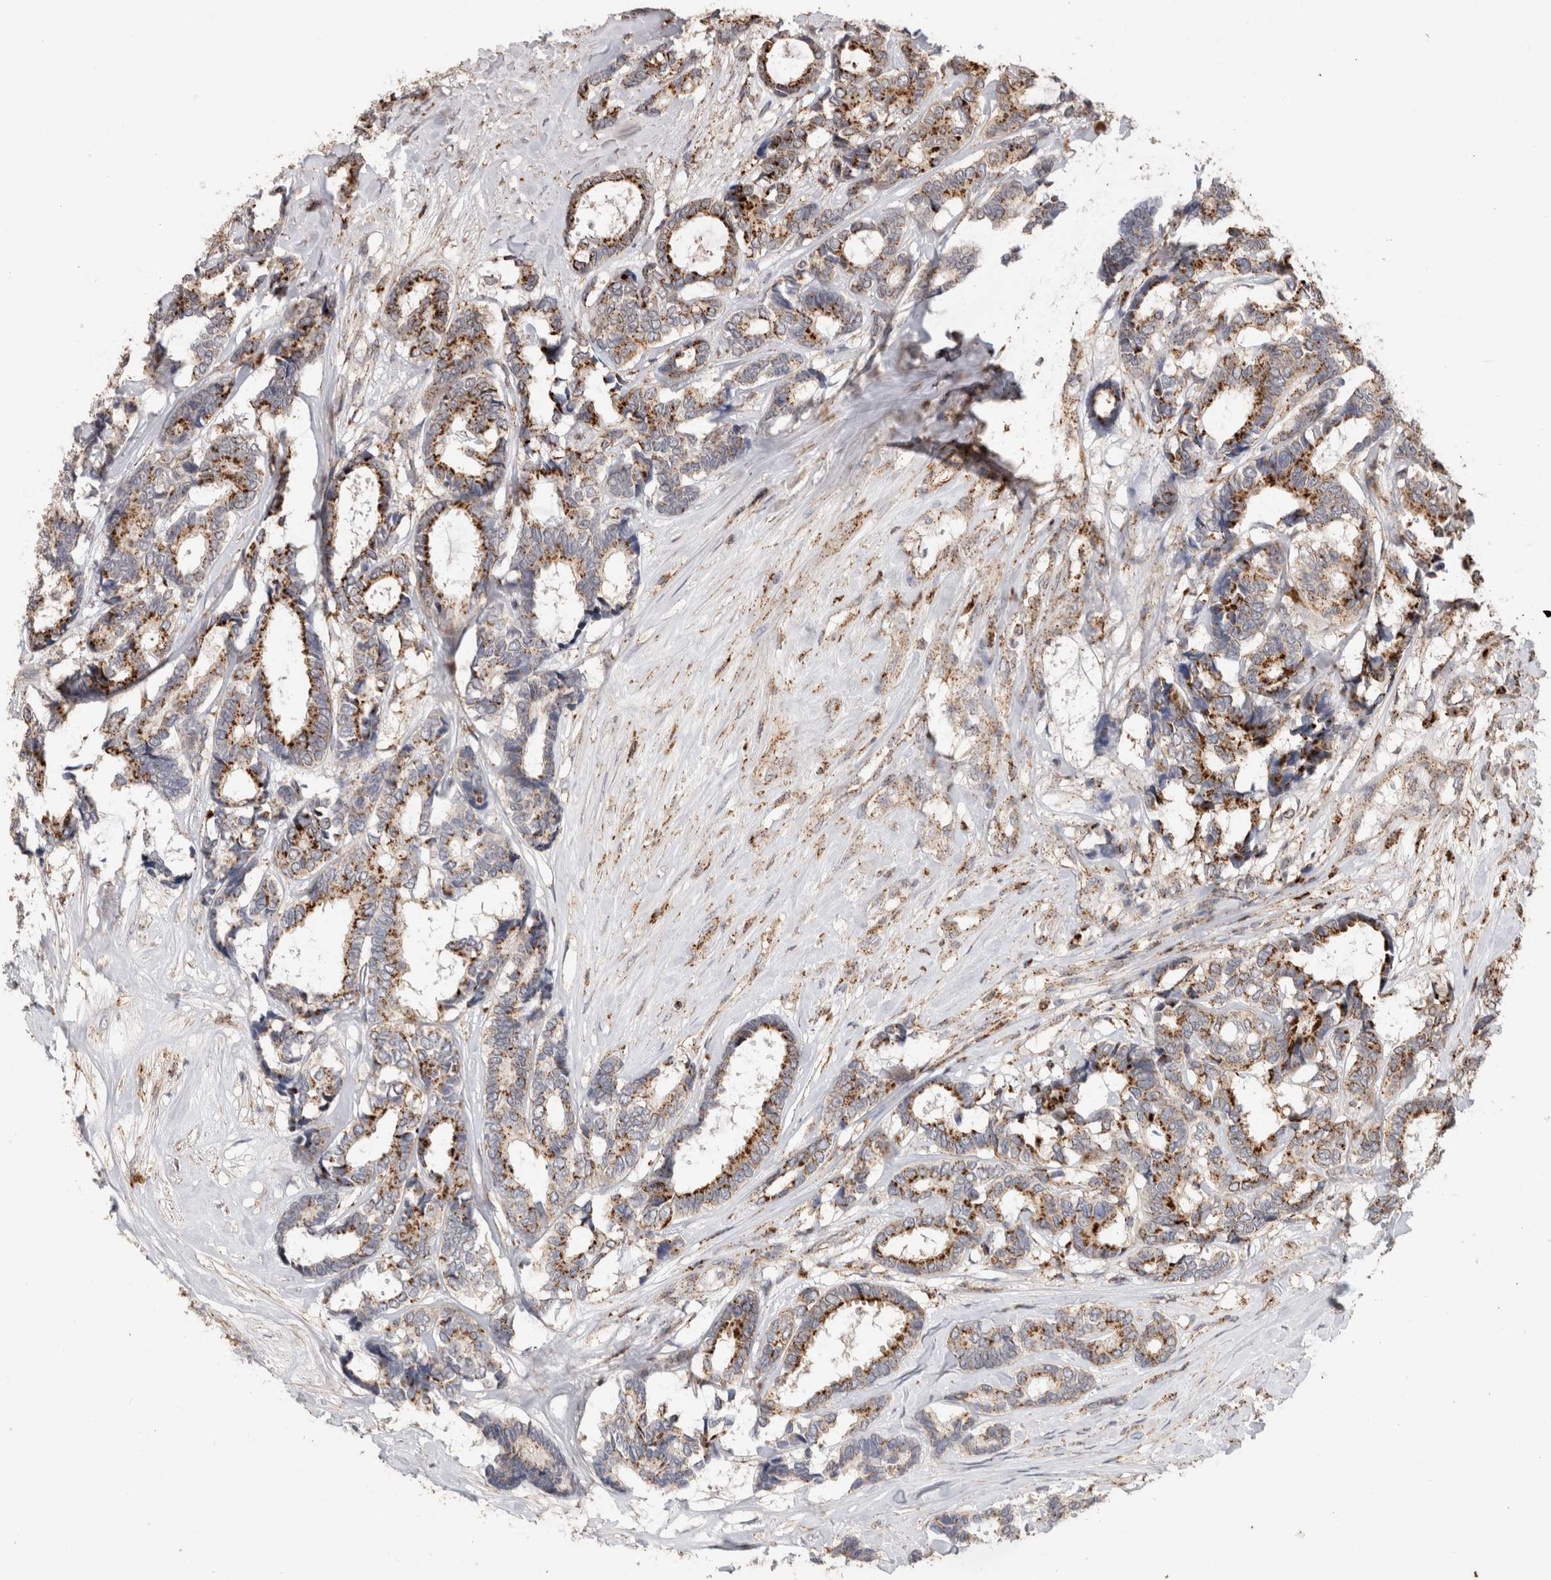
{"staining": {"intensity": "strong", "quantity": ">75%", "location": "cytoplasmic/membranous"}, "tissue": "breast cancer", "cell_type": "Tumor cells", "image_type": "cancer", "snomed": [{"axis": "morphology", "description": "Duct carcinoma"}, {"axis": "topography", "description": "Breast"}], "caption": "Protein positivity by IHC demonstrates strong cytoplasmic/membranous staining in about >75% of tumor cells in invasive ductal carcinoma (breast).", "gene": "ARSA", "patient": {"sex": "female", "age": 87}}